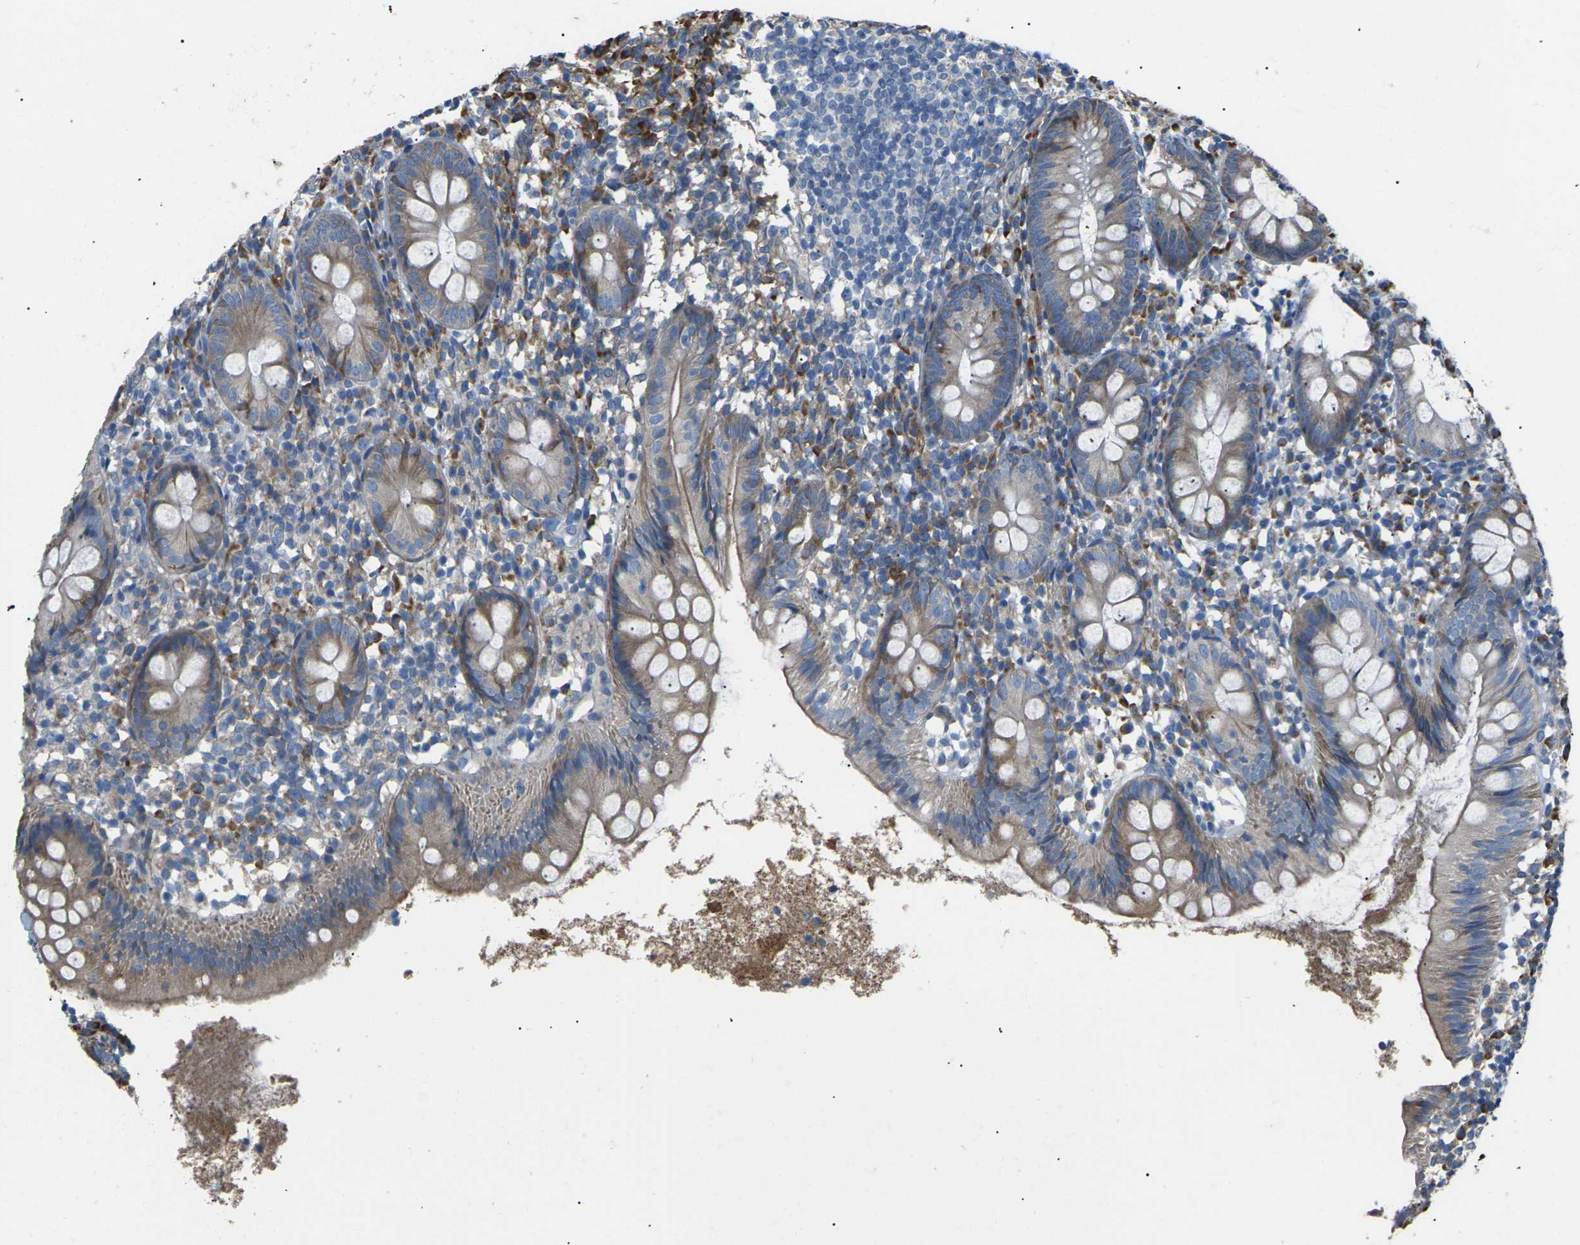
{"staining": {"intensity": "moderate", "quantity": ">75%", "location": "cytoplasmic/membranous"}, "tissue": "appendix", "cell_type": "Glandular cells", "image_type": "normal", "snomed": [{"axis": "morphology", "description": "Normal tissue, NOS"}, {"axis": "topography", "description": "Appendix"}], "caption": "IHC (DAB (3,3'-diaminobenzidine)) staining of normal human appendix exhibits moderate cytoplasmic/membranous protein expression in approximately >75% of glandular cells. (DAB (3,3'-diaminobenzidine) IHC, brown staining for protein, blue staining for nuclei).", "gene": "KLHDC8B", "patient": {"sex": "female", "age": 20}}